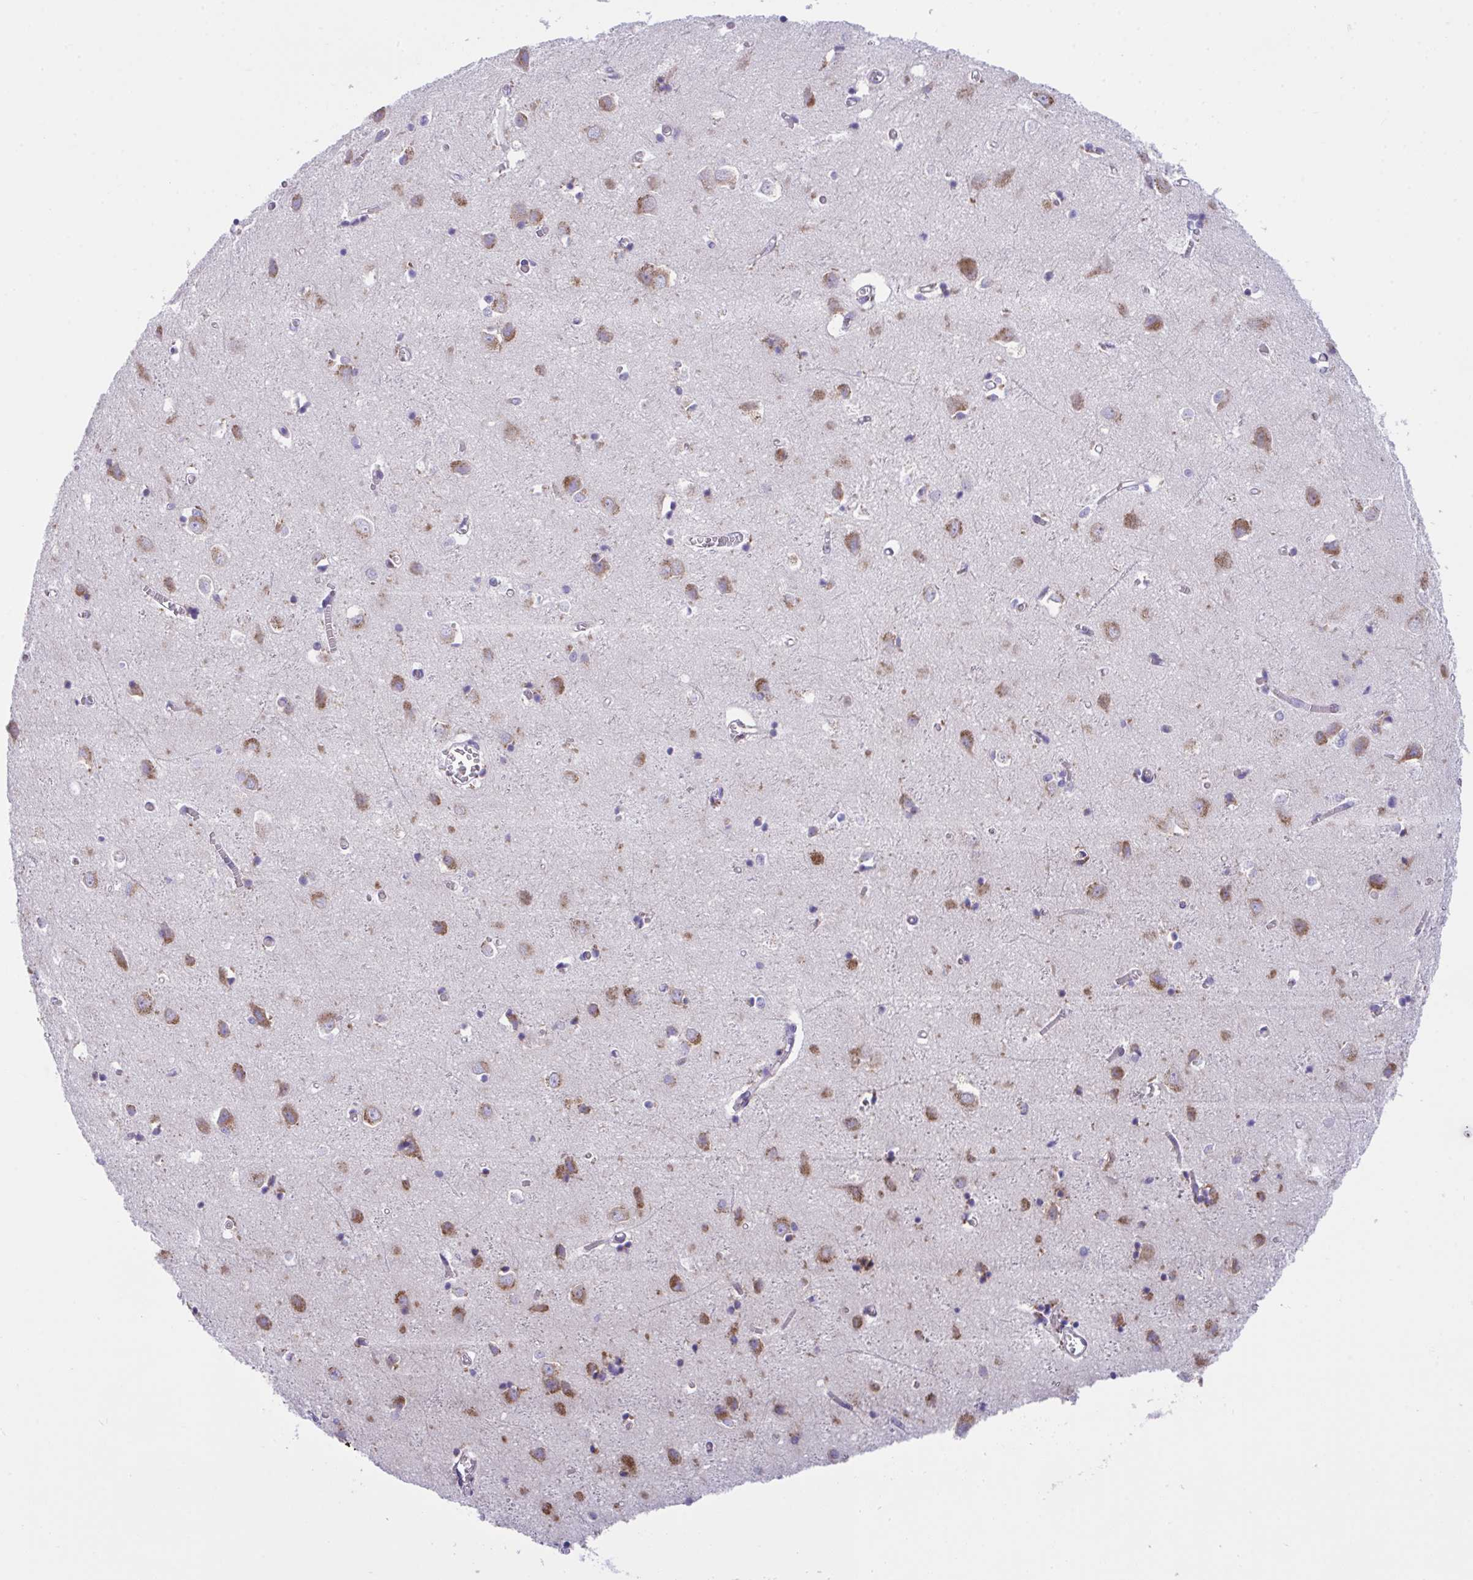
{"staining": {"intensity": "negative", "quantity": "none", "location": "none"}, "tissue": "cerebral cortex", "cell_type": "Endothelial cells", "image_type": "normal", "snomed": [{"axis": "morphology", "description": "Normal tissue, NOS"}, {"axis": "topography", "description": "Cerebral cortex"}], "caption": "The photomicrograph displays no staining of endothelial cells in normal cerebral cortex.", "gene": "TMEM106B", "patient": {"sex": "male", "age": 70}}